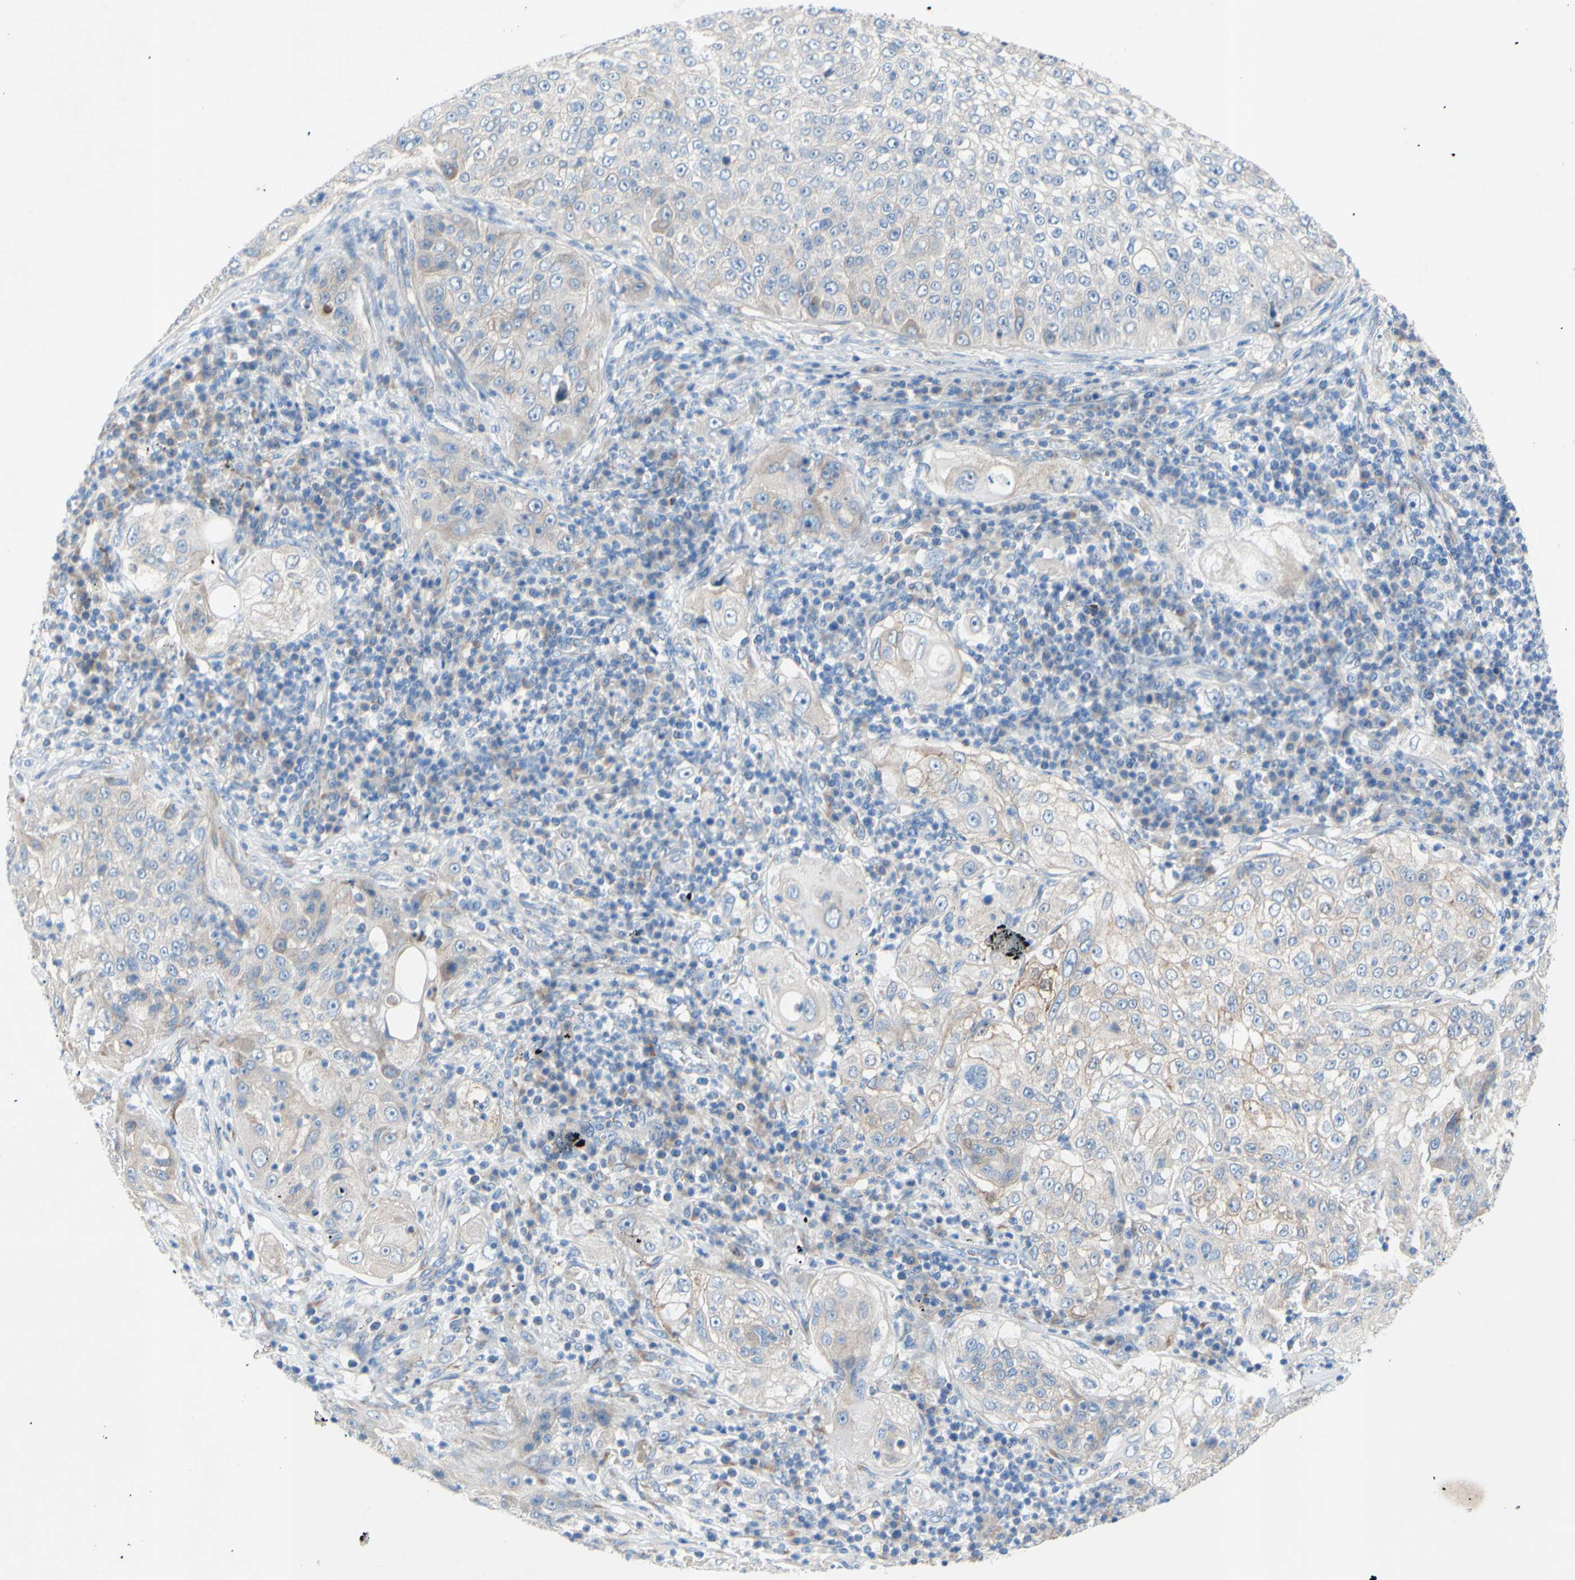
{"staining": {"intensity": "weak", "quantity": "25%-75%", "location": "cytoplasmic/membranous"}, "tissue": "lung cancer", "cell_type": "Tumor cells", "image_type": "cancer", "snomed": [{"axis": "morphology", "description": "Inflammation, NOS"}, {"axis": "morphology", "description": "Squamous cell carcinoma, NOS"}, {"axis": "topography", "description": "Lymph node"}, {"axis": "topography", "description": "Soft tissue"}, {"axis": "topography", "description": "Lung"}], "caption": "Human lung cancer (squamous cell carcinoma) stained with a brown dye demonstrates weak cytoplasmic/membranous positive positivity in about 25%-75% of tumor cells.", "gene": "TMIGD2", "patient": {"sex": "male", "age": 66}}